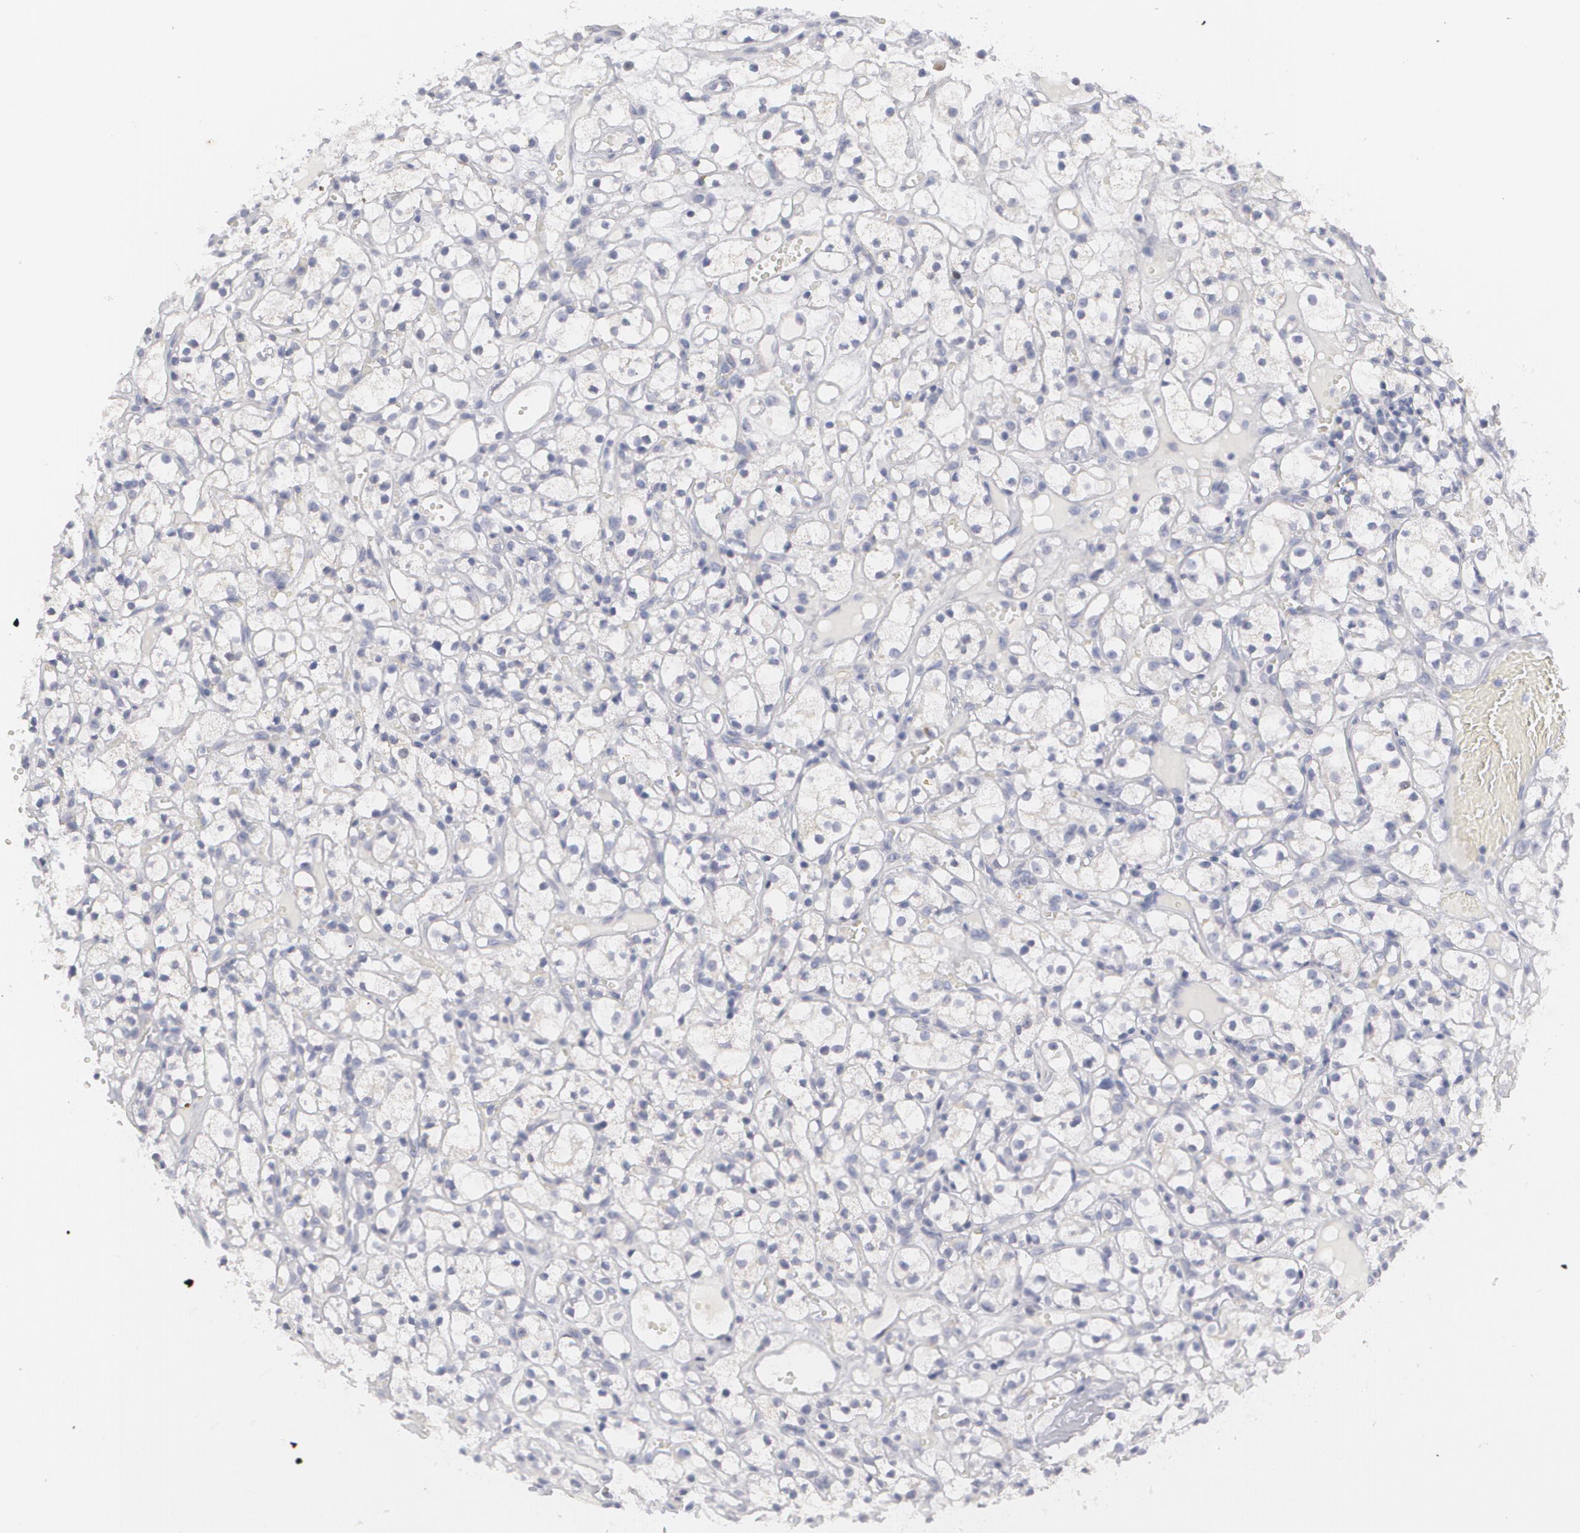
{"staining": {"intensity": "negative", "quantity": "none", "location": "none"}, "tissue": "renal cancer", "cell_type": "Tumor cells", "image_type": "cancer", "snomed": [{"axis": "morphology", "description": "Adenocarcinoma, NOS"}, {"axis": "topography", "description": "Kidney"}], "caption": "Immunohistochemistry (IHC) histopathology image of neoplastic tissue: human renal cancer (adenocarcinoma) stained with DAB (3,3'-diaminobenzidine) exhibits no significant protein positivity in tumor cells.", "gene": "MBNL3", "patient": {"sex": "male", "age": 61}}